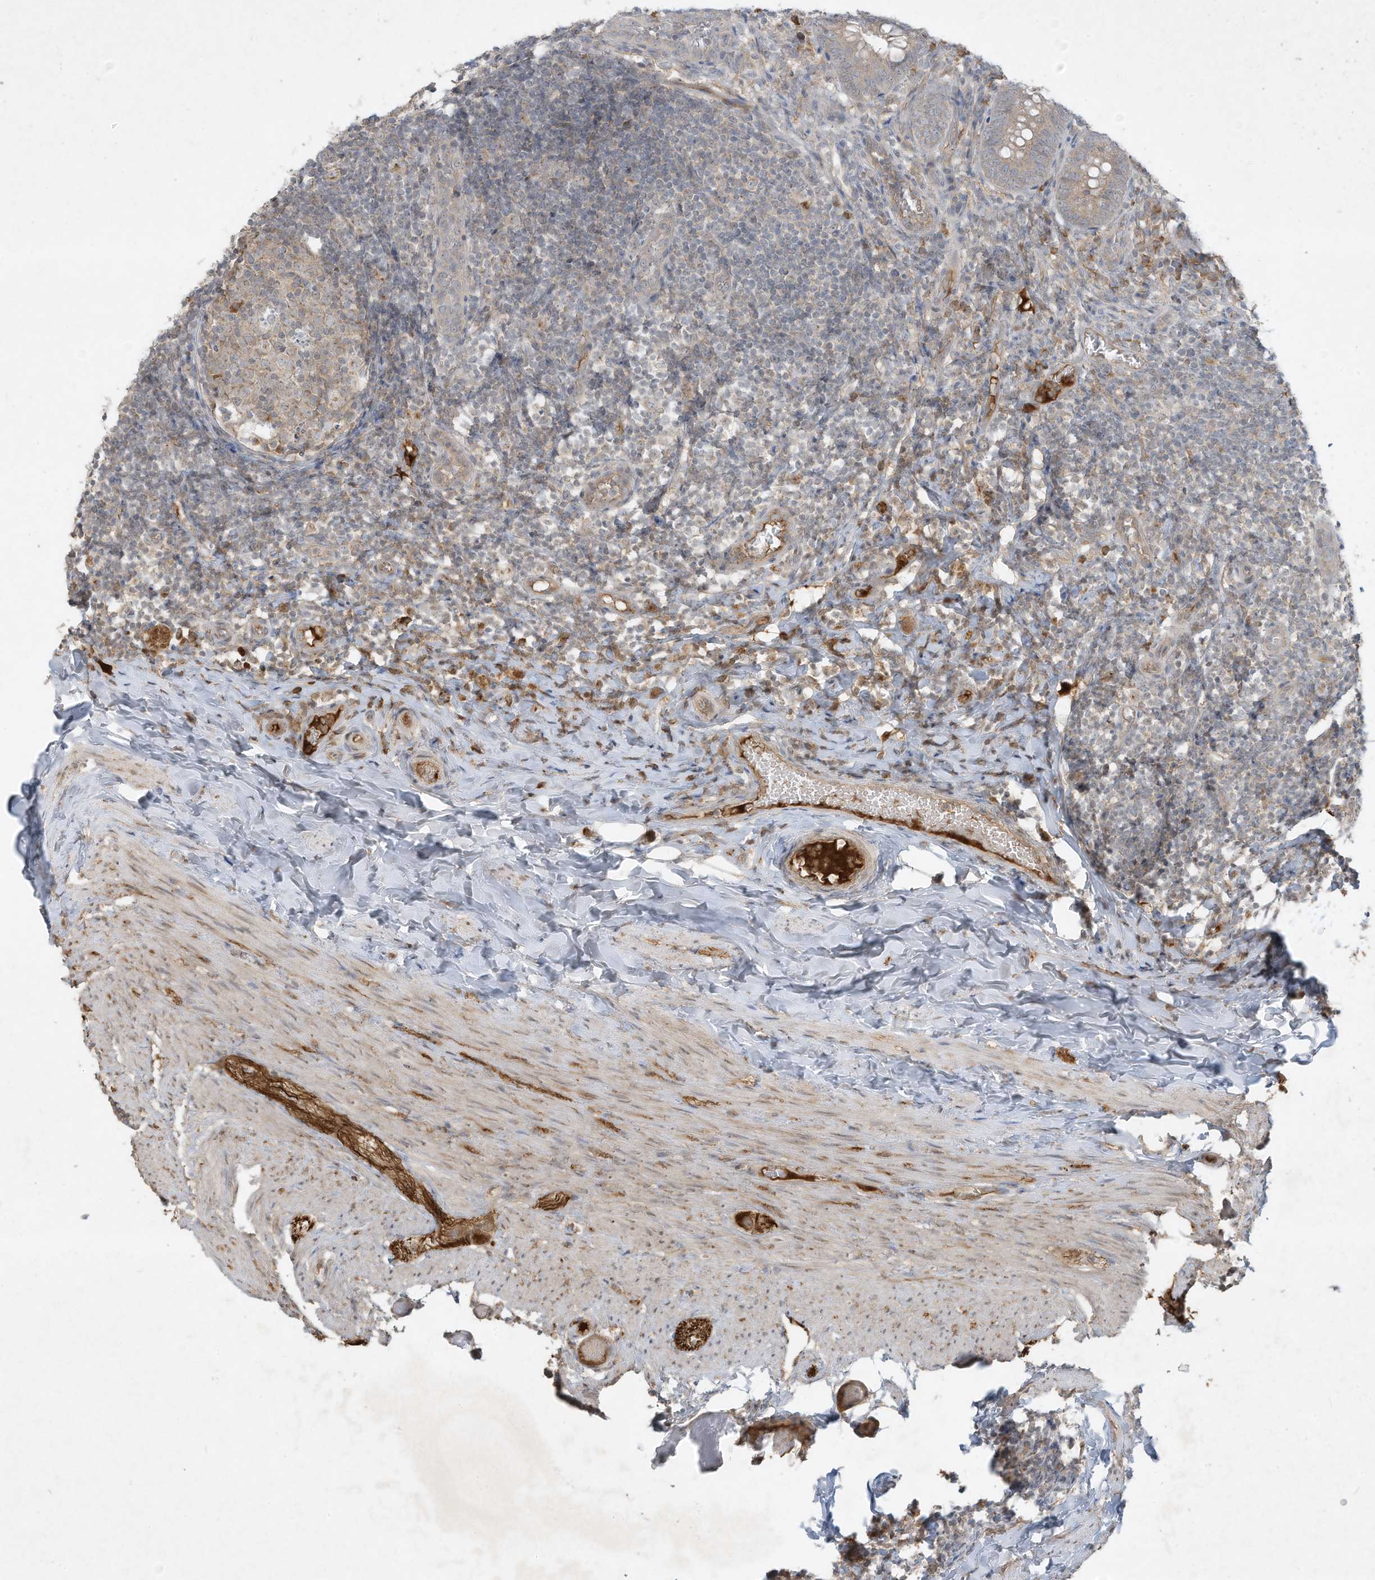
{"staining": {"intensity": "weak", "quantity": "25%-75%", "location": "cytoplasmic/membranous"}, "tissue": "appendix", "cell_type": "Glandular cells", "image_type": "normal", "snomed": [{"axis": "morphology", "description": "Normal tissue, NOS"}, {"axis": "topography", "description": "Appendix"}], "caption": "High-magnification brightfield microscopy of unremarkable appendix stained with DAB (3,3'-diaminobenzidine) (brown) and counterstained with hematoxylin (blue). glandular cells exhibit weak cytoplasmic/membranous expression is identified in about25%-75% of cells.", "gene": "FETUB", "patient": {"sex": "male", "age": 8}}